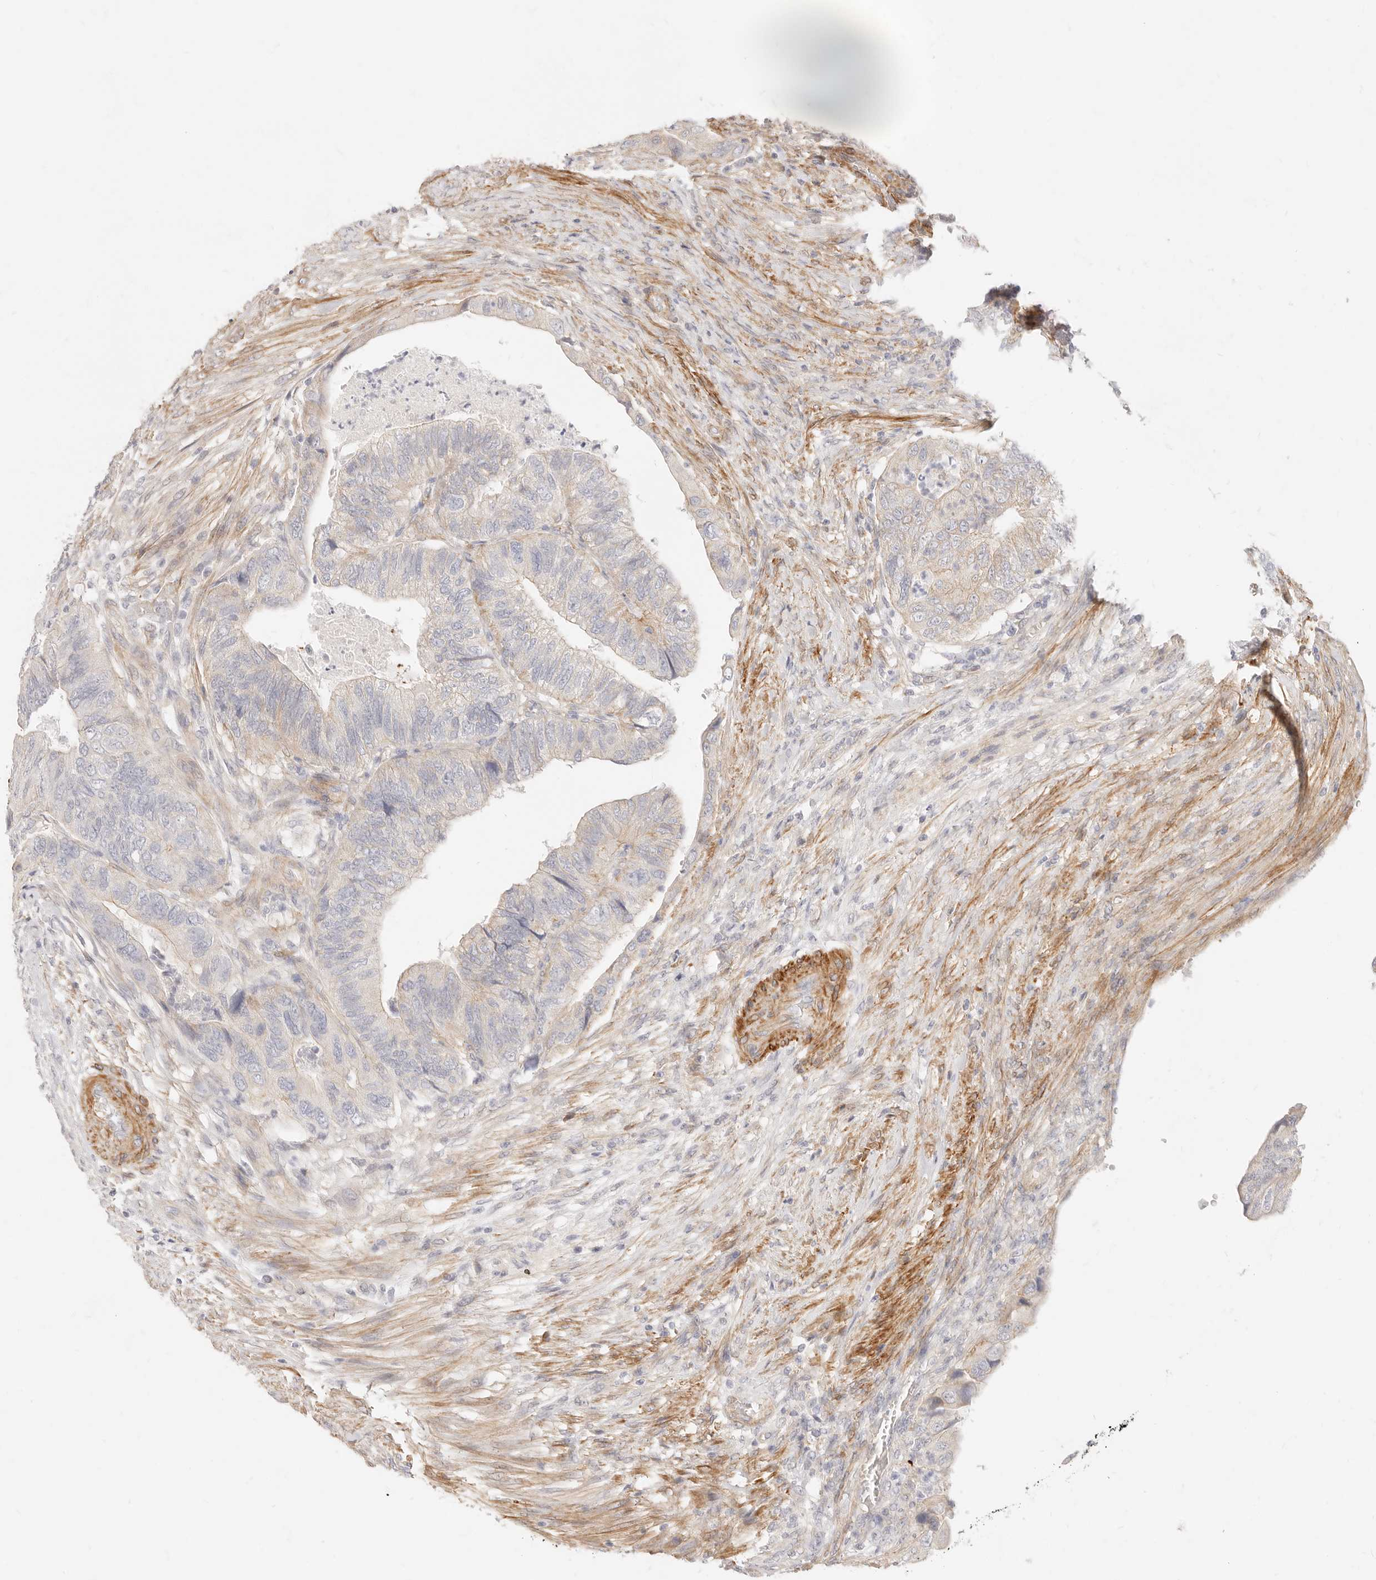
{"staining": {"intensity": "weak", "quantity": "<25%", "location": "cytoplasmic/membranous"}, "tissue": "colorectal cancer", "cell_type": "Tumor cells", "image_type": "cancer", "snomed": [{"axis": "morphology", "description": "Adenocarcinoma, NOS"}, {"axis": "topography", "description": "Rectum"}], "caption": "High magnification brightfield microscopy of colorectal cancer stained with DAB (3,3'-diaminobenzidine) (brown) and counterstained with hematoxylin (blue): tumor cells show no significant staining.", "gene": "UBXN10", "patient": {"sex": "male", "age": 63}}